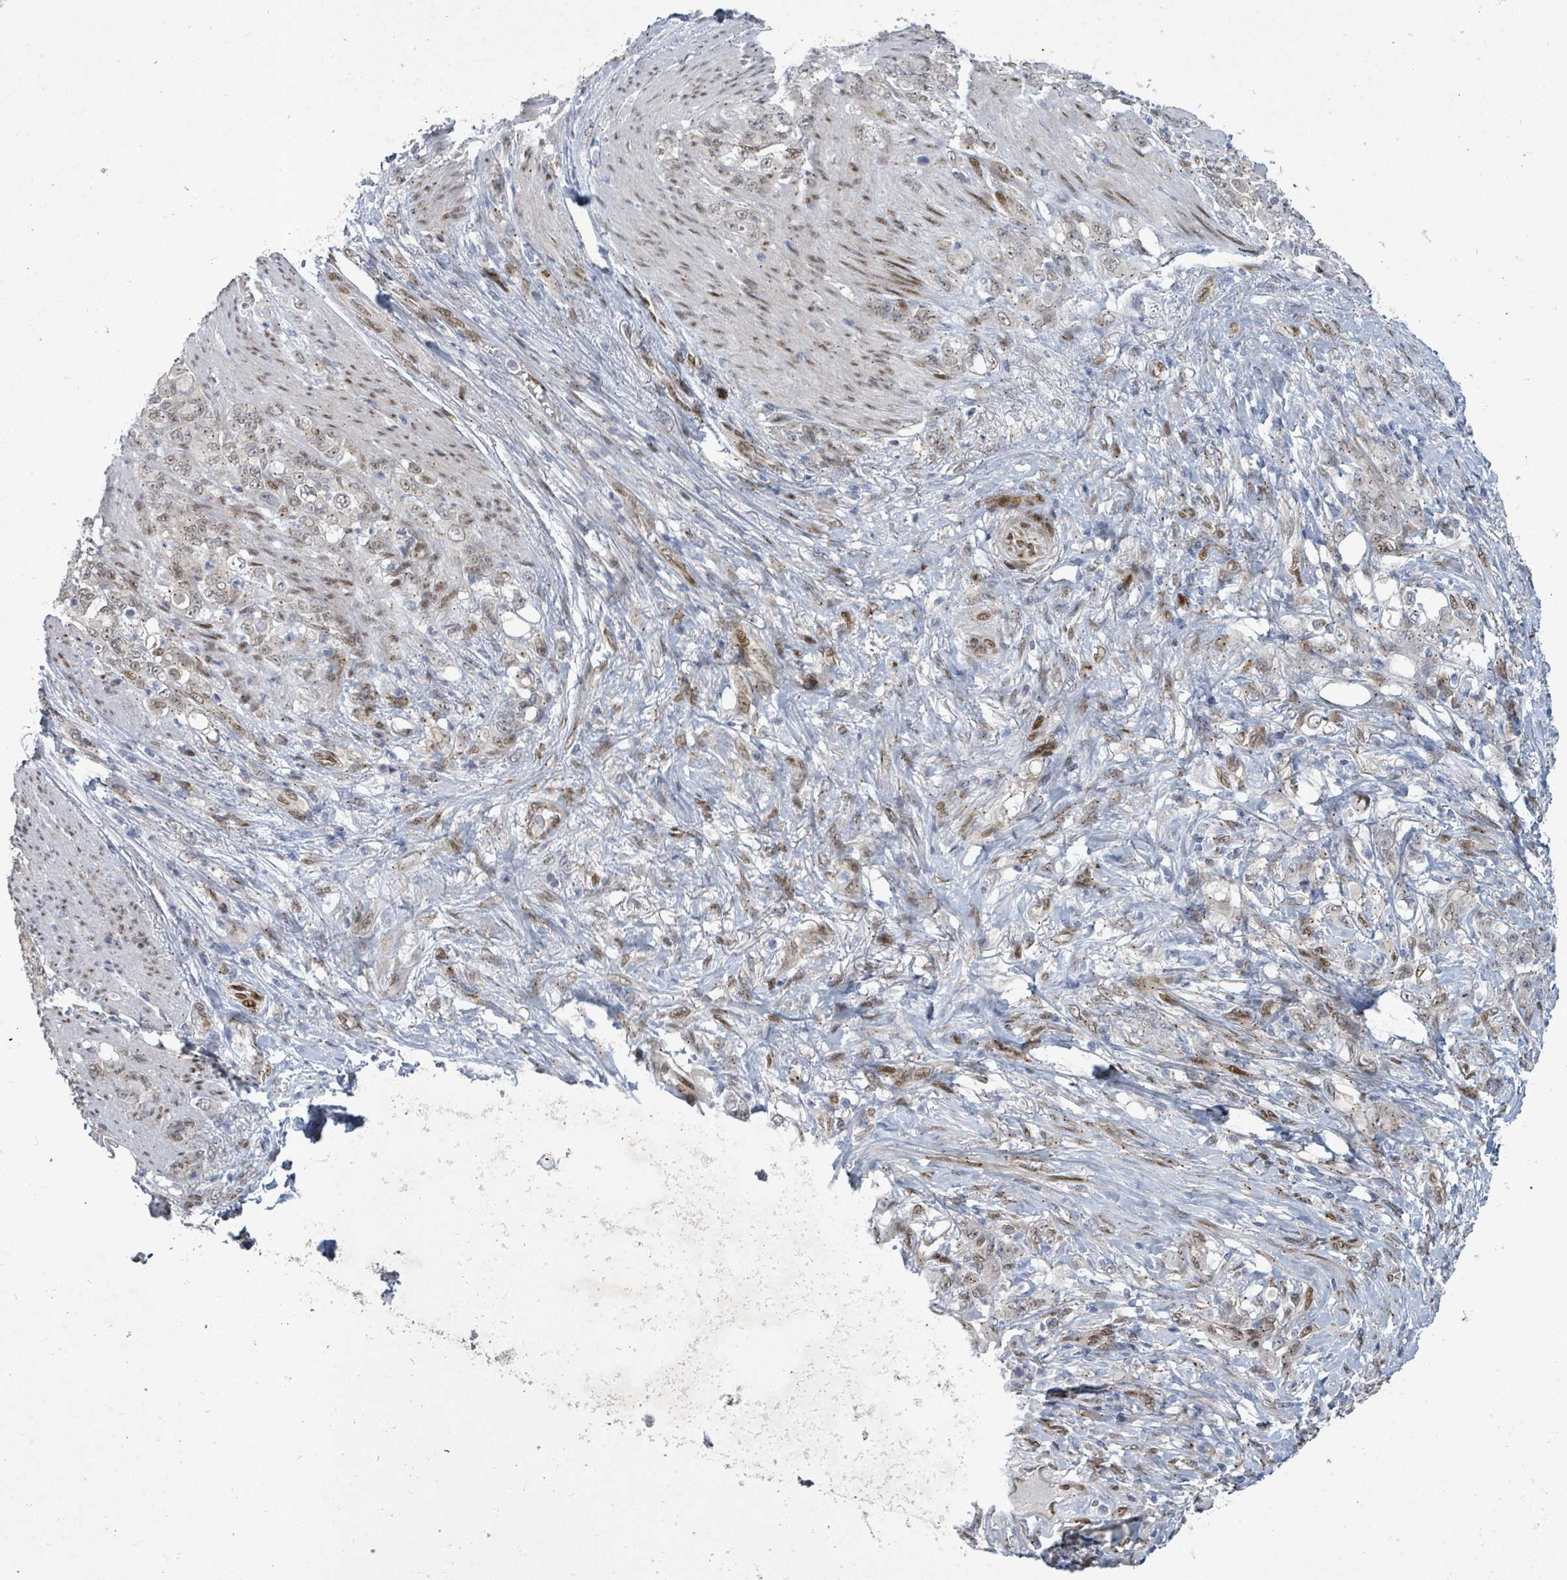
{"staining": {"intensity": "weak", "quantity": "<25%", "location": "nuclear"}, "tissue": "stomach cancer", "cell_type": "Tumor cells", "image_type": "cancer", "snomed": [{"axis": "morphology", "description": "Adenocarcinoma, NOS"}, {"axis": "topography", "description": "Stomach"}], "caption": "Tumor cells show no significant expression in stomach cancer.", "gene": "TUSC1", "patient": {"sex": "female", "age": 79}}